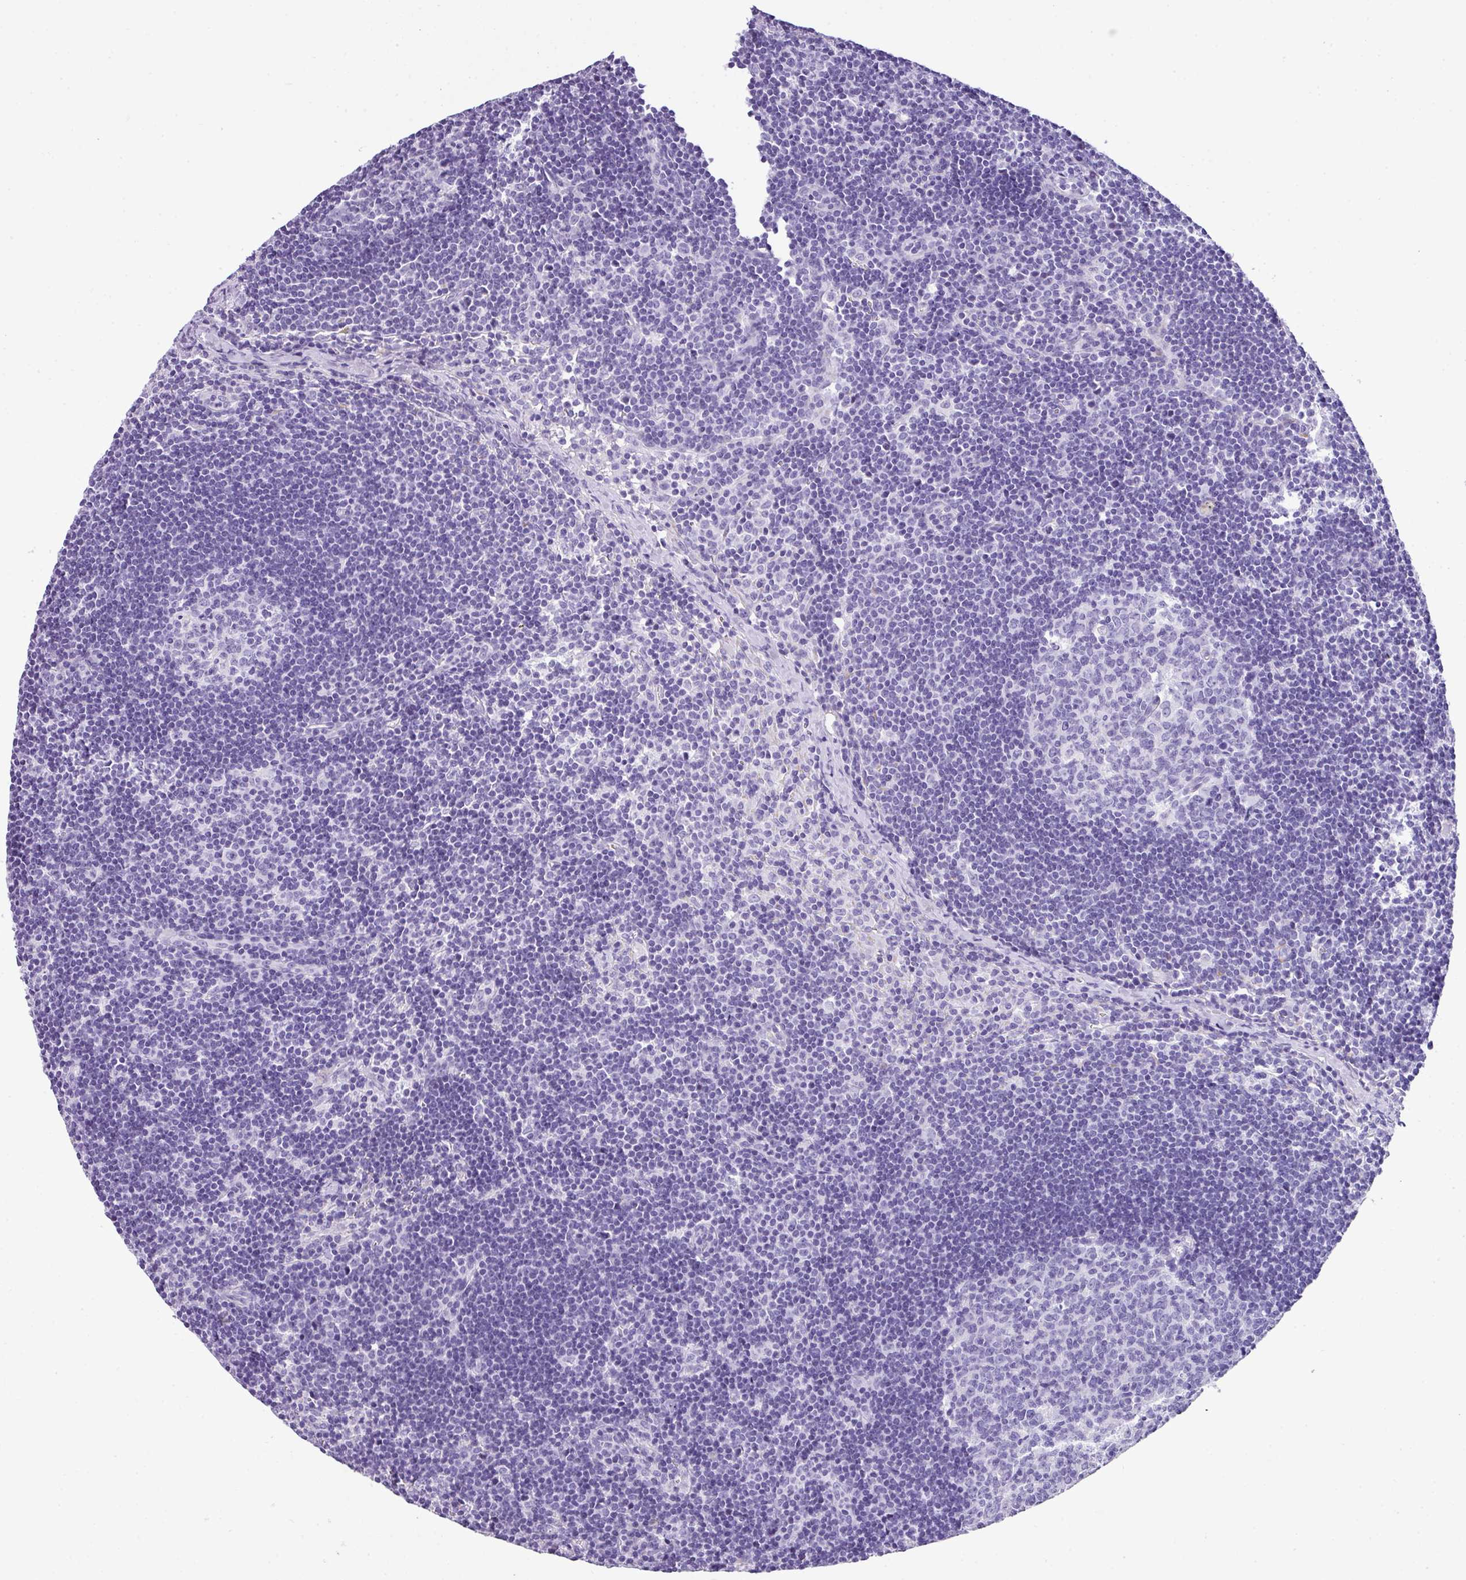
{"staining": {"intensity": "negative", "quantity": "none", "location": "none"}, "tissue": "lymph node", "cell_type": "Germinal center cells", "image_type": "normal", "snomed": [{"axis": "morphology", "description": "Normal tissue, NOS"}, {"axis": "topography", "description": "Lymph node"}], "caption": "Immunohistochemical staining of unremarkable lymph node displays no significant positivity in germinal center cells.", "gene": "MUC21", "patient": {"sex": "female", "age": 29}}